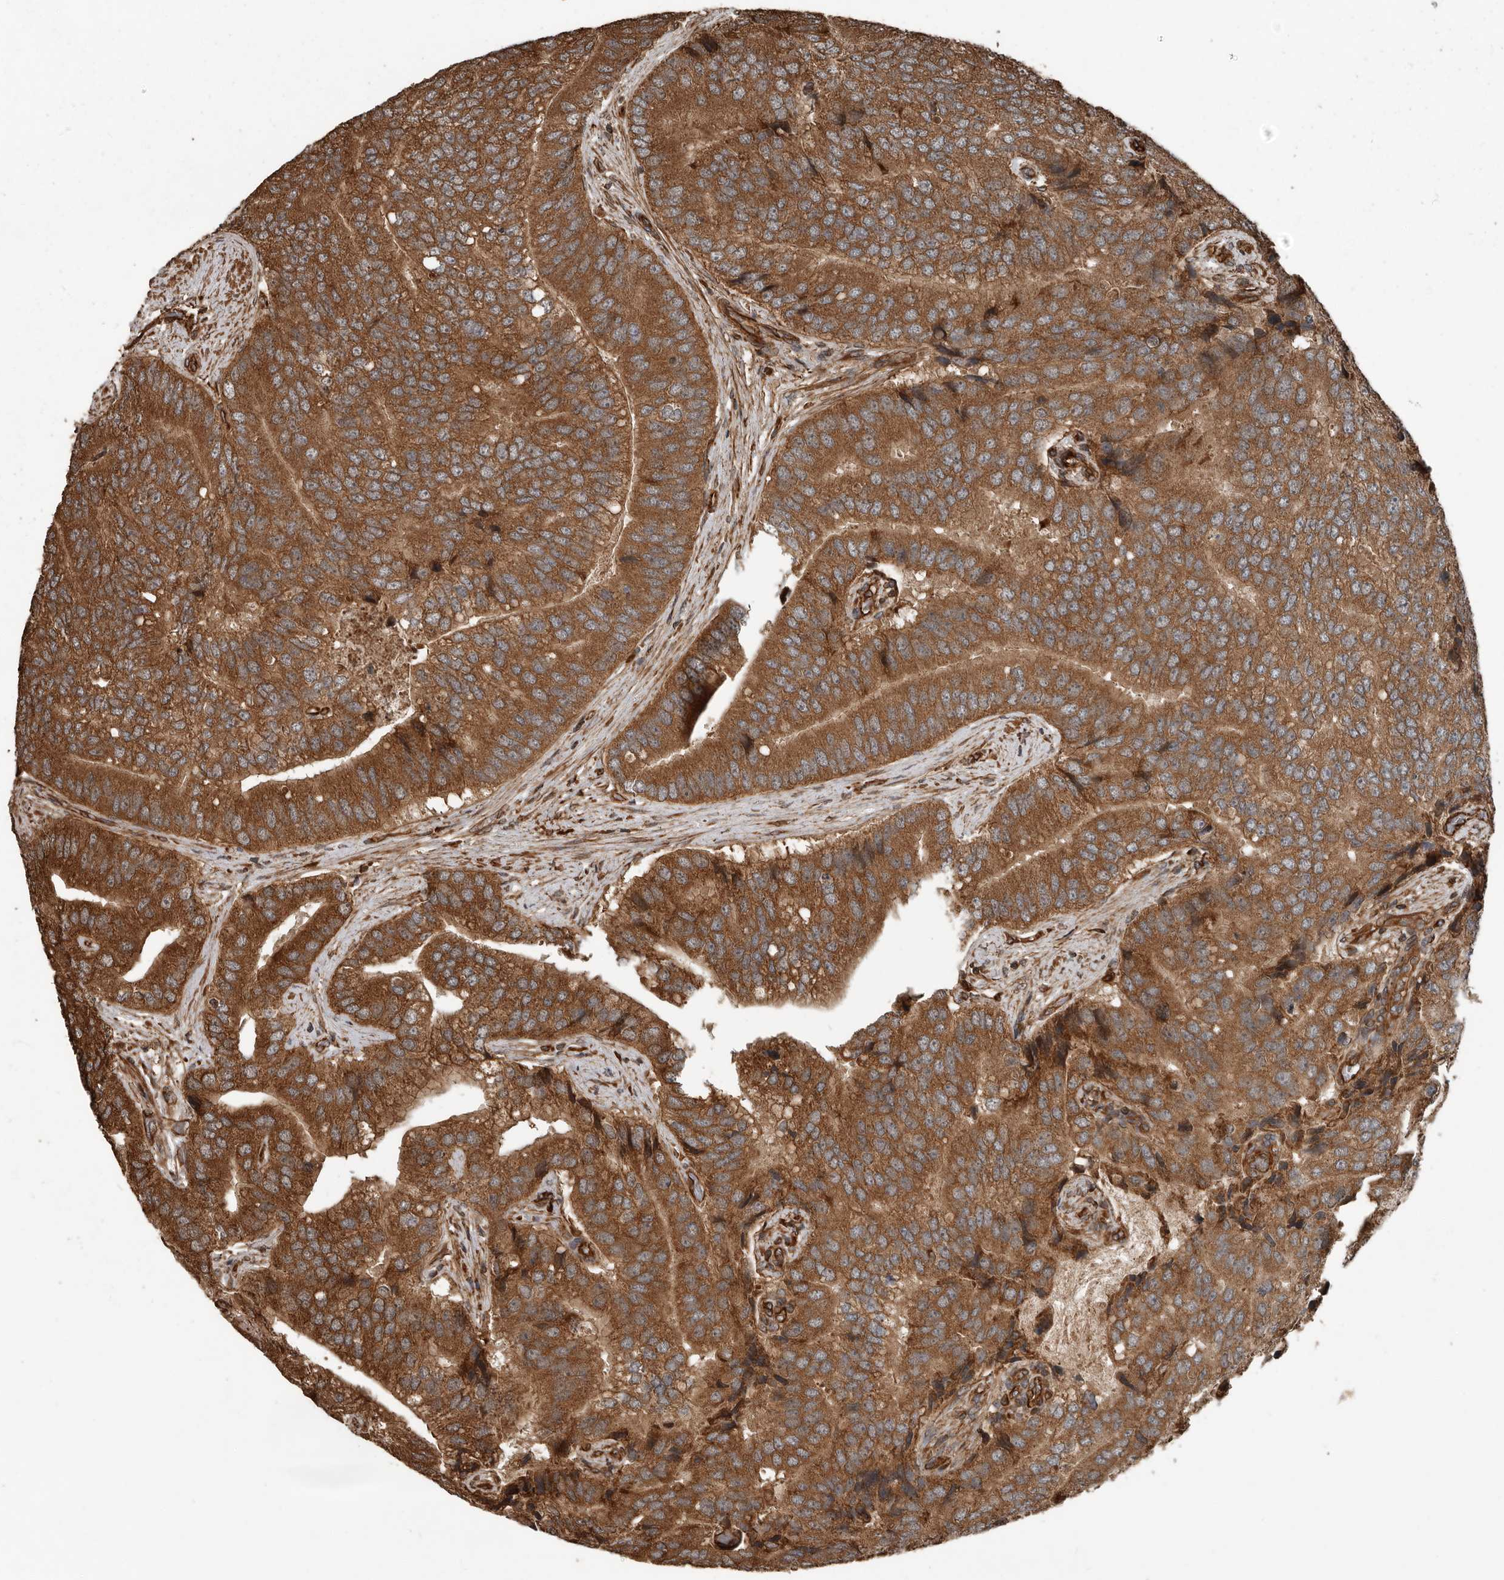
{"staining": {"intensity": "strong", "quantity": ">75%", "location": "cytoplasmic/membranous"}, "tissue": "prostate cancer", "cell_type": "Tumor cells", "image_type": "cancer", "snomed": [{"axis": "morphology", "description": "Adenocarcinoma, High grade"}, {"axis": "topography", "description": "Prostate"}], "caption": "Tumor cells exhibit strong cytoplasmic/membranous staining in approximately >75% of cells in prostate cancer (adenocarcinoma (high-grade)).", "gene": "YOD1", "patient": {"sex": "male", "age": 70}}